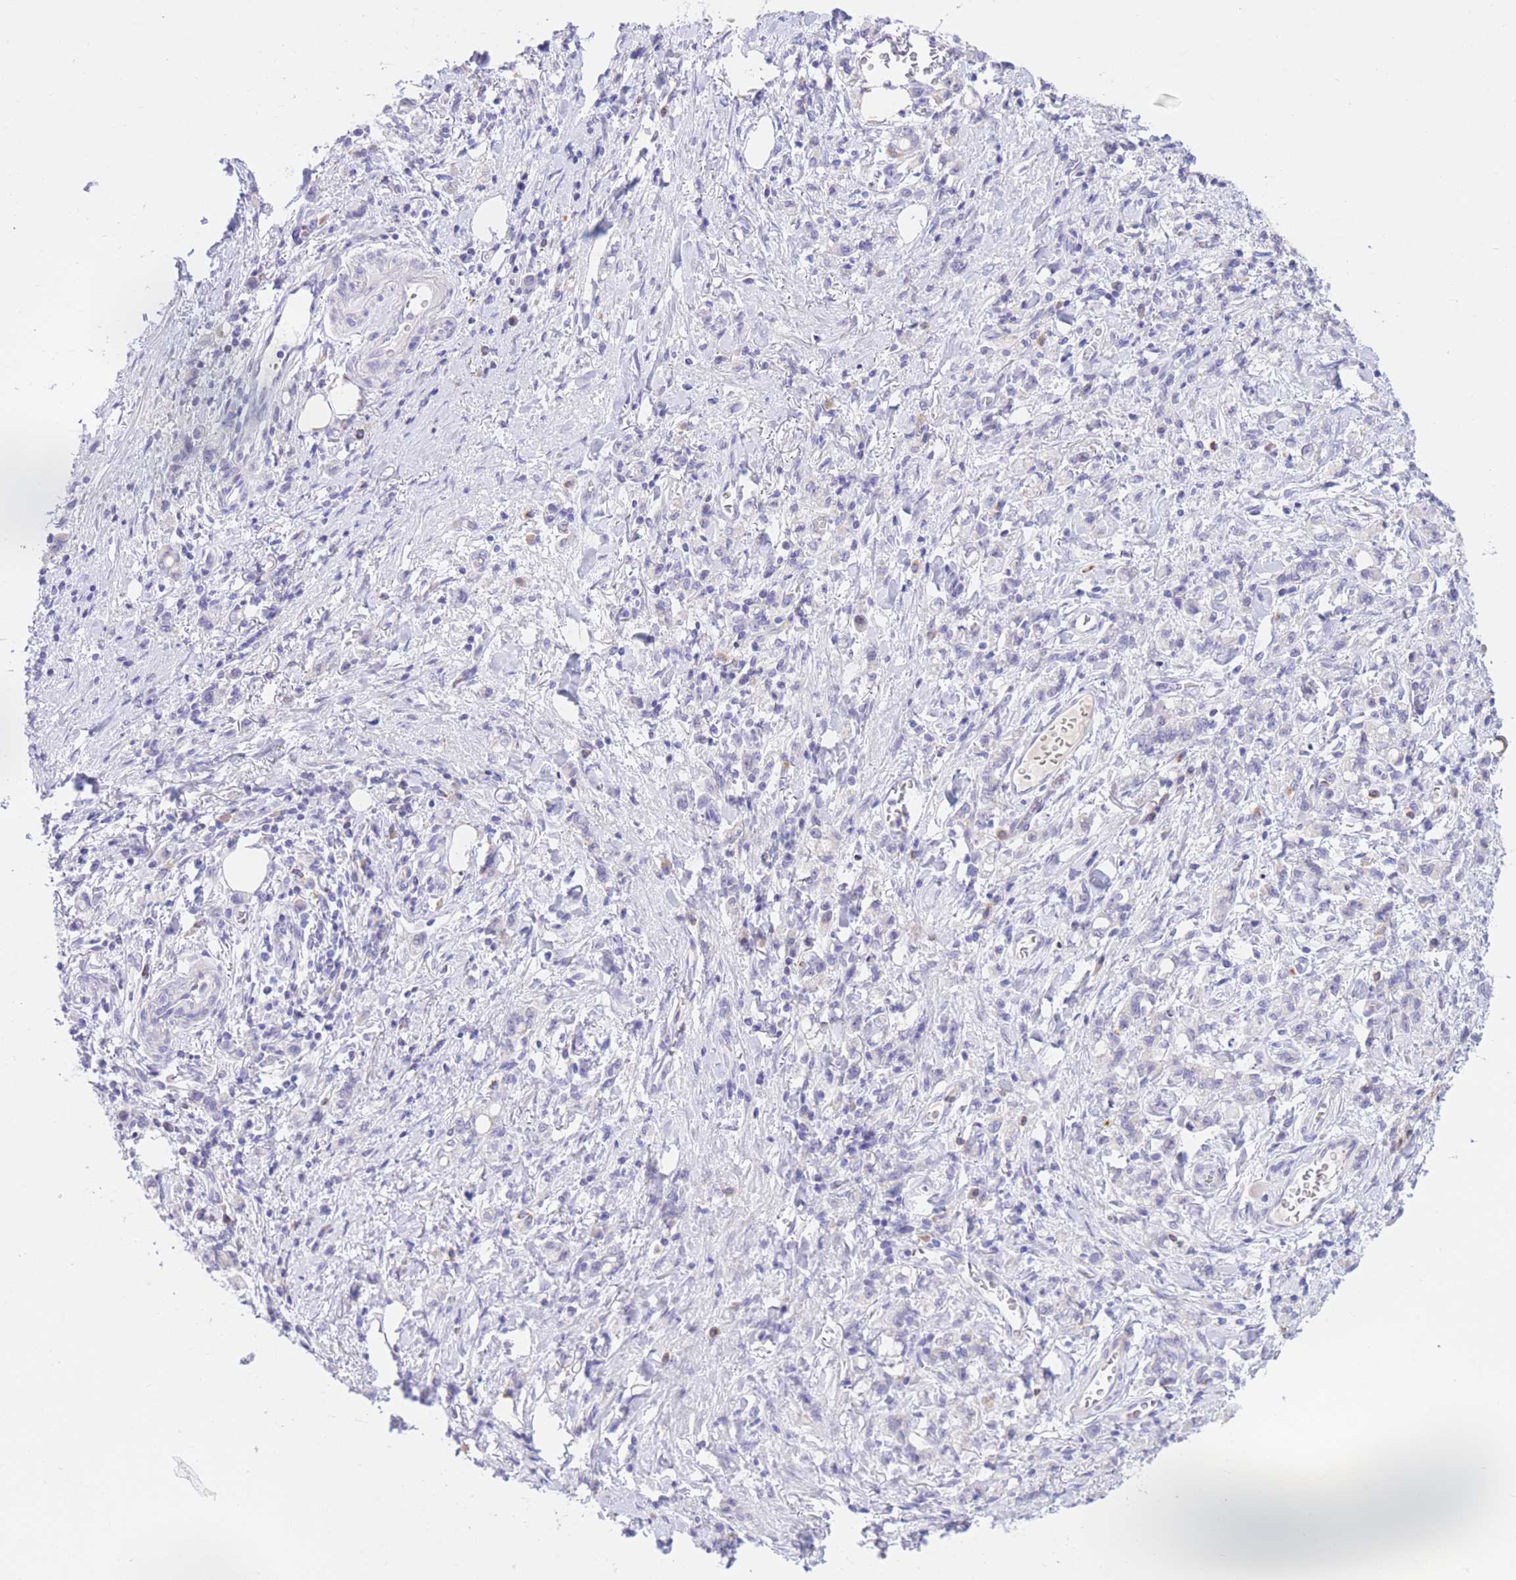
{"staining": {"intensity": "negative", "quantity": "none", "location": "none"}, "tissue": "stomach cancer", "cell_type": "Tumor cells", "image_type": "cancer", "snomed": [{"axis": "morphology", "description": "Adenocarcinoma, NOS"}, {"axis": "topography", "description": "Stomach"}], "caption": "A photomicrograph of human stomach cancer (adenocarcinoma) is negative for staining in tumor cells.", "gene": "RPL39L", "patient": {"sex": "male", "age": 77}}